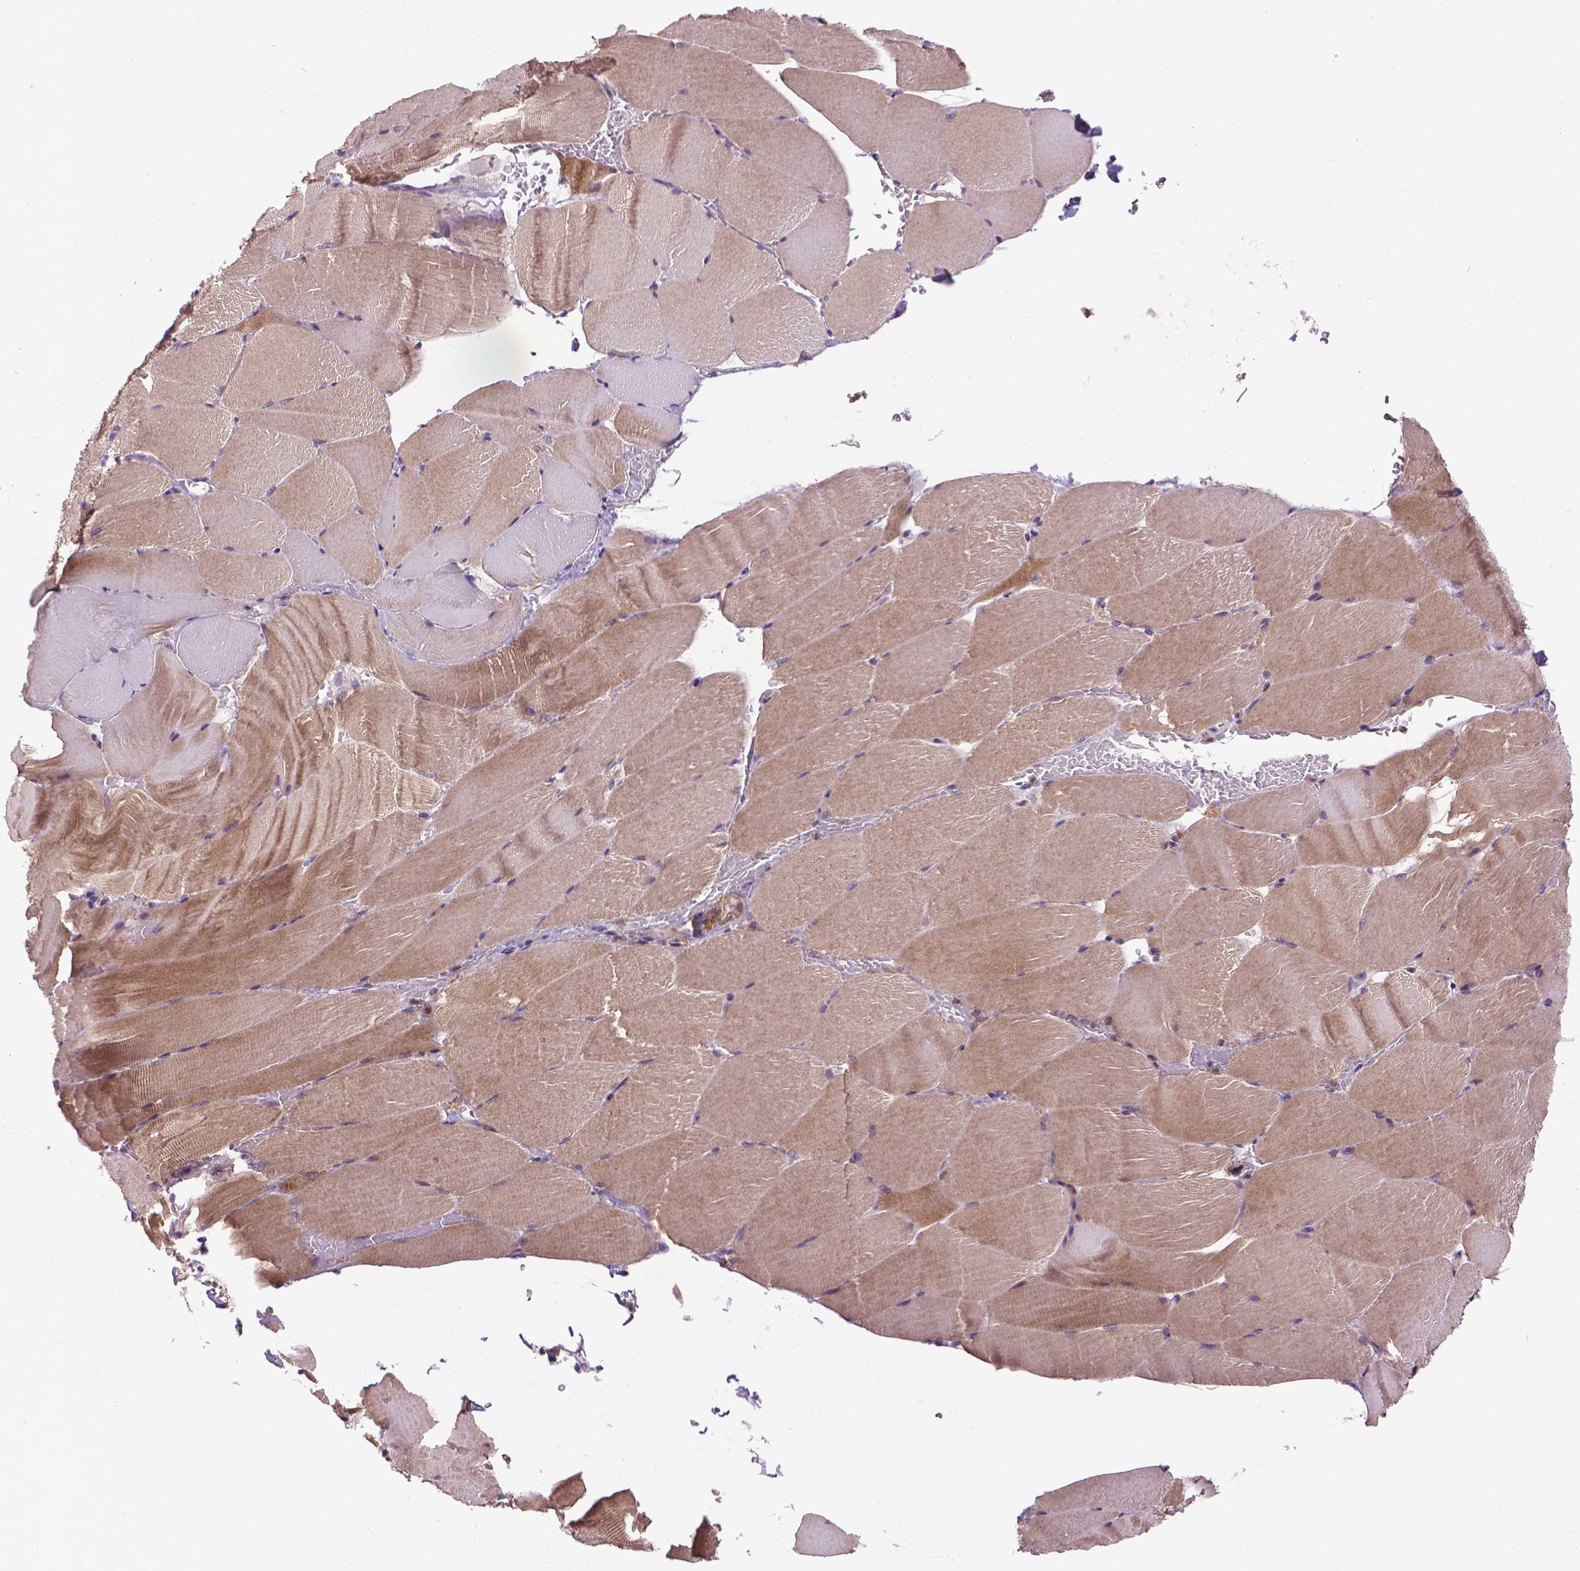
{"staining": {"intensity": "weak", "quantity": ">75%", "location": "cytoplasmic/membranous"}, "tissue": "skeletal muscle", "cell_type": "Myocytes", "image_type": "normal", "snomed": [{"axis": "morphology", "description": "Normal tissue, NOS"}, {"axis": "topography", "description": "Skeletal muscle"}], "caption": "Brown immunohistochemical staining in benign human skeletal muscle exhibits weak cytoplasmic/membranous positivity in approximately >75% of myocytes.", "gene": "MYH14", "patient": {"sex": "female", "age": 37}}